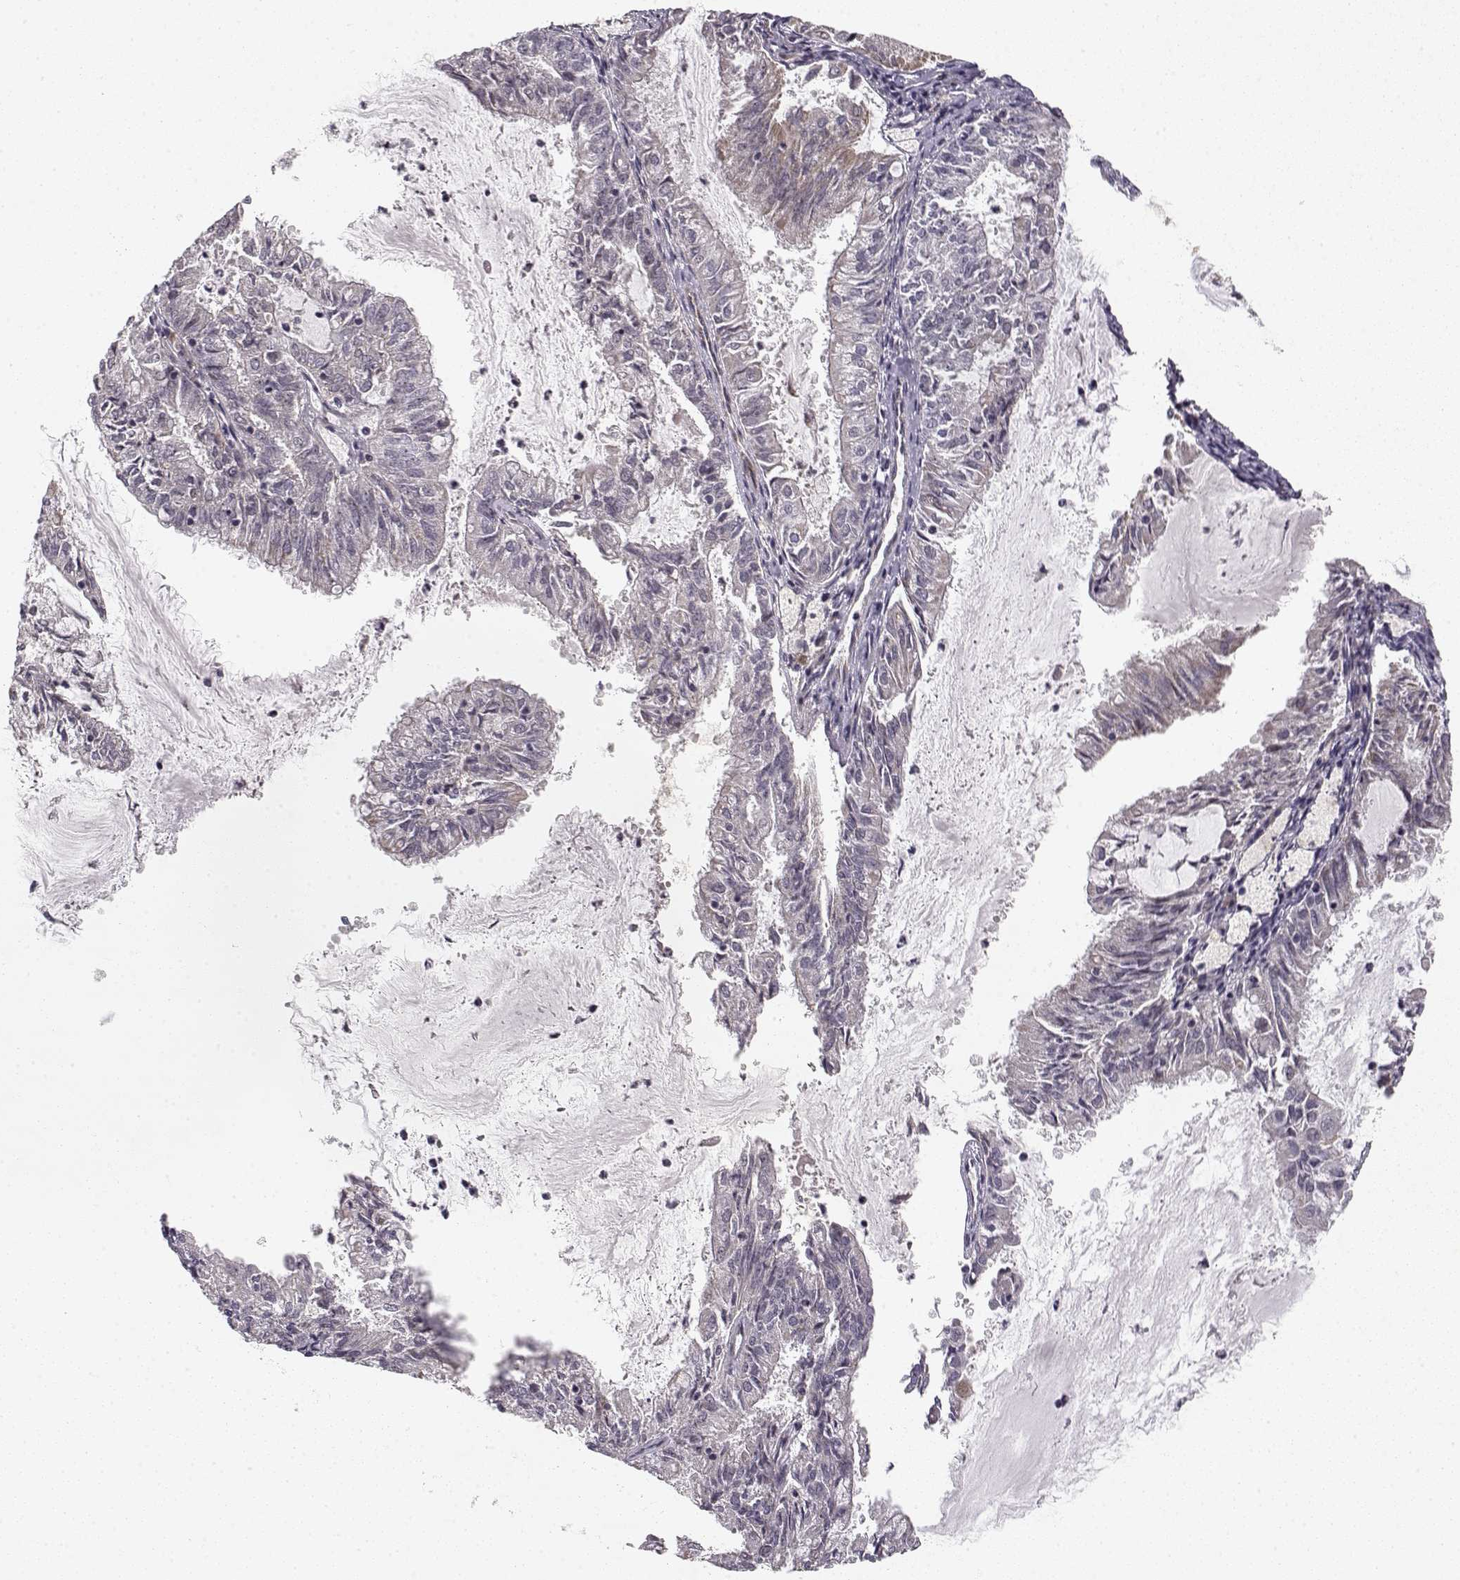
{"staining": {"intensity": "negative", "quantity": "none", "location": "none"}, "tissue": "endometrial cancer", "cell_type": "Tumor cells", "image_type": "cancer", "snomed": [{"axis": "morphology", "description": "Adenocarcinoma, NOS"}, {"axis": "topography", "description": "Endometrium"}], "caption": "This micrograph is of endometrial adenocarcinoma stained with immunohistochemistry to label a protein in brown with the nuclei are counter-stained blue. There is no staining in tumor cells. (Brightfield microscopy of DAB immunohistochemistry (IHC) at high magnification).", "gene": "MED12L", "patient": {"sex": "female", "age": 57}}